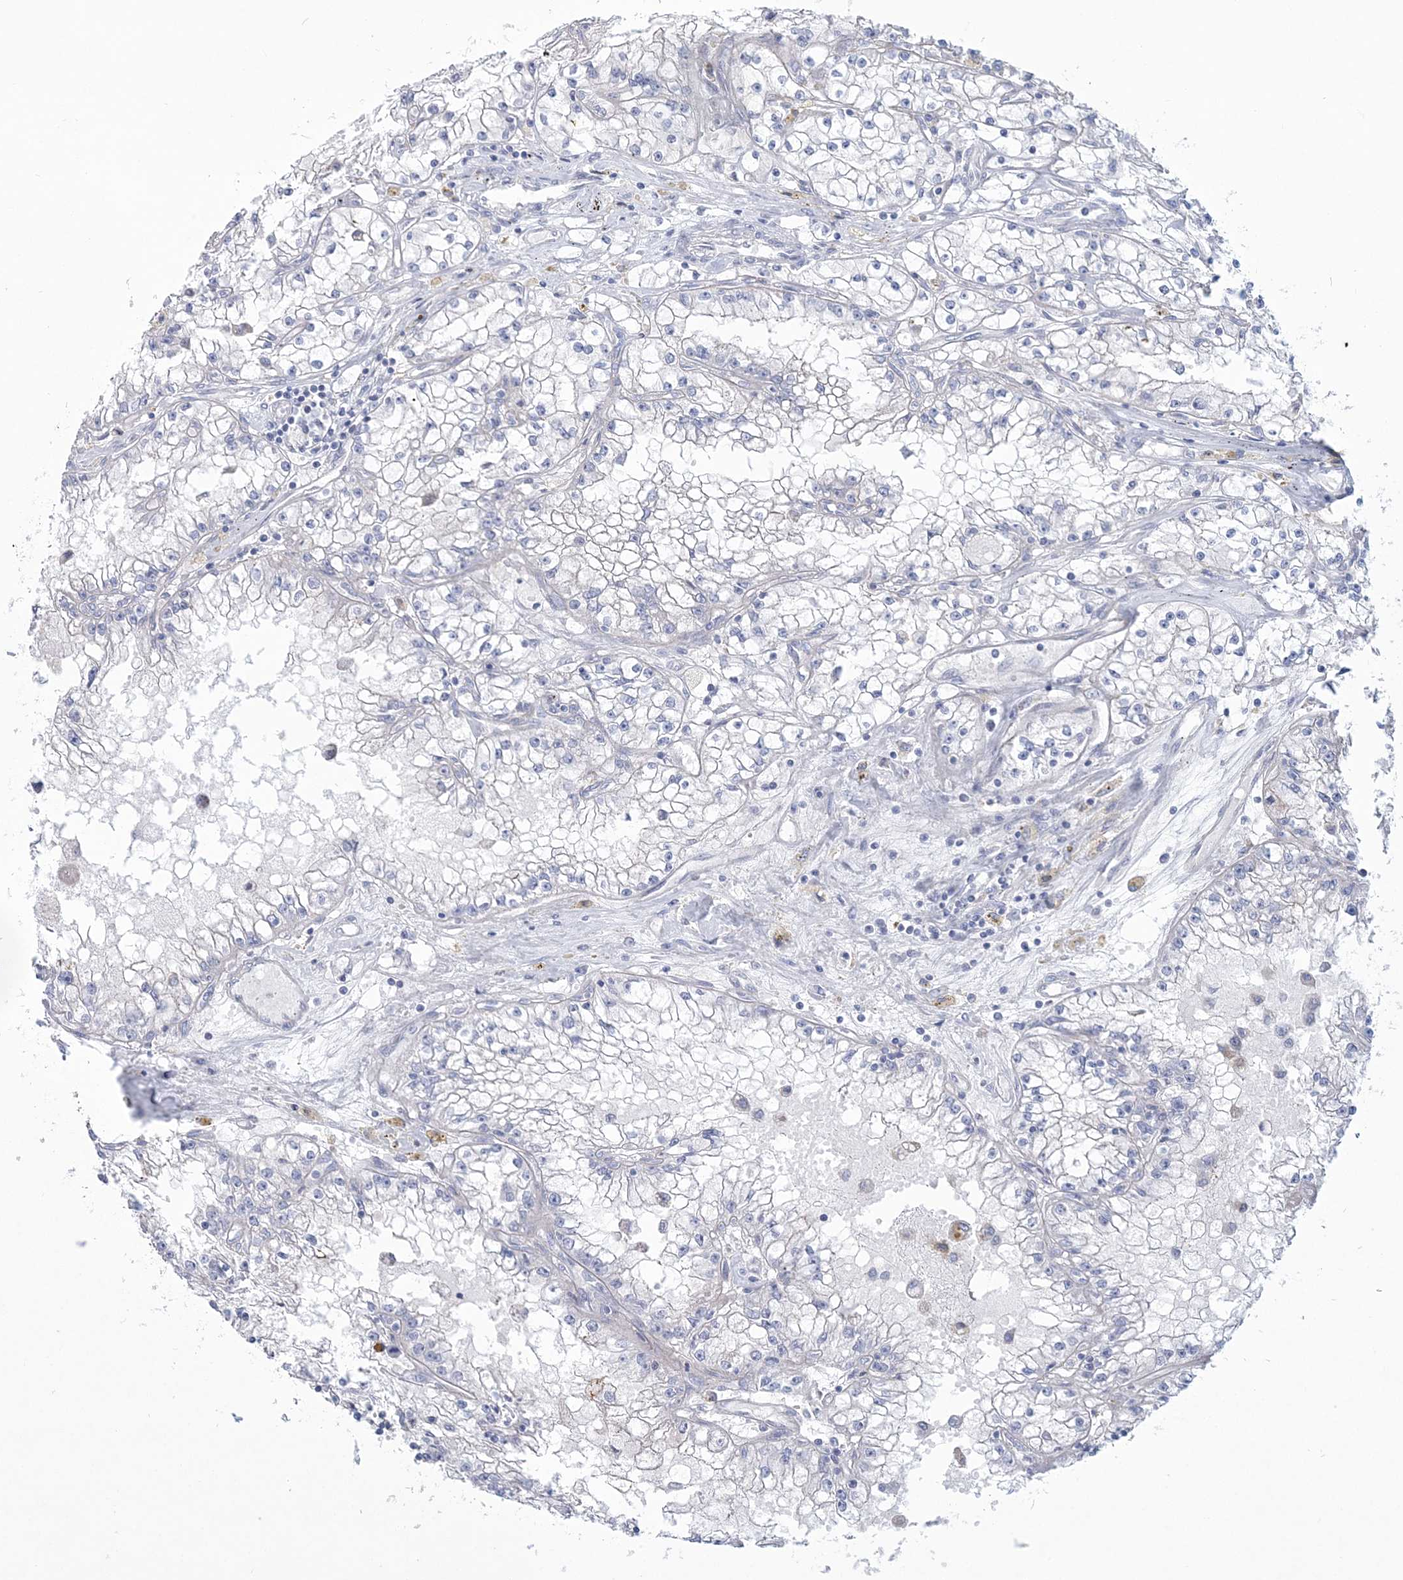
{"staining": {"intensity": "negative", "quantity": "none", "location": "none"}, "tissue": "renal cancer", "cell_type": "Tumor cells", "image_type": "cancer", "snomed": [{"axis": "morphology", "description": "Adenocarcinoma, NOS"}, {"axis": "topography", "description": "Kidney"}], "caption": "High magnification brightfield microscopy of renal cancer (adenocarcinoma) stained with DAB (brown) and counterstained with hematoxylin (blue): tumor cells show no significant staining. Brightfield microscopy of immunohistochemistry (IHC) stained with DAB (brown) and hematoxylin (blue), captured at high magnification.", "gene": "ADGB", "patient": {"sex": "male", "age": 56}}